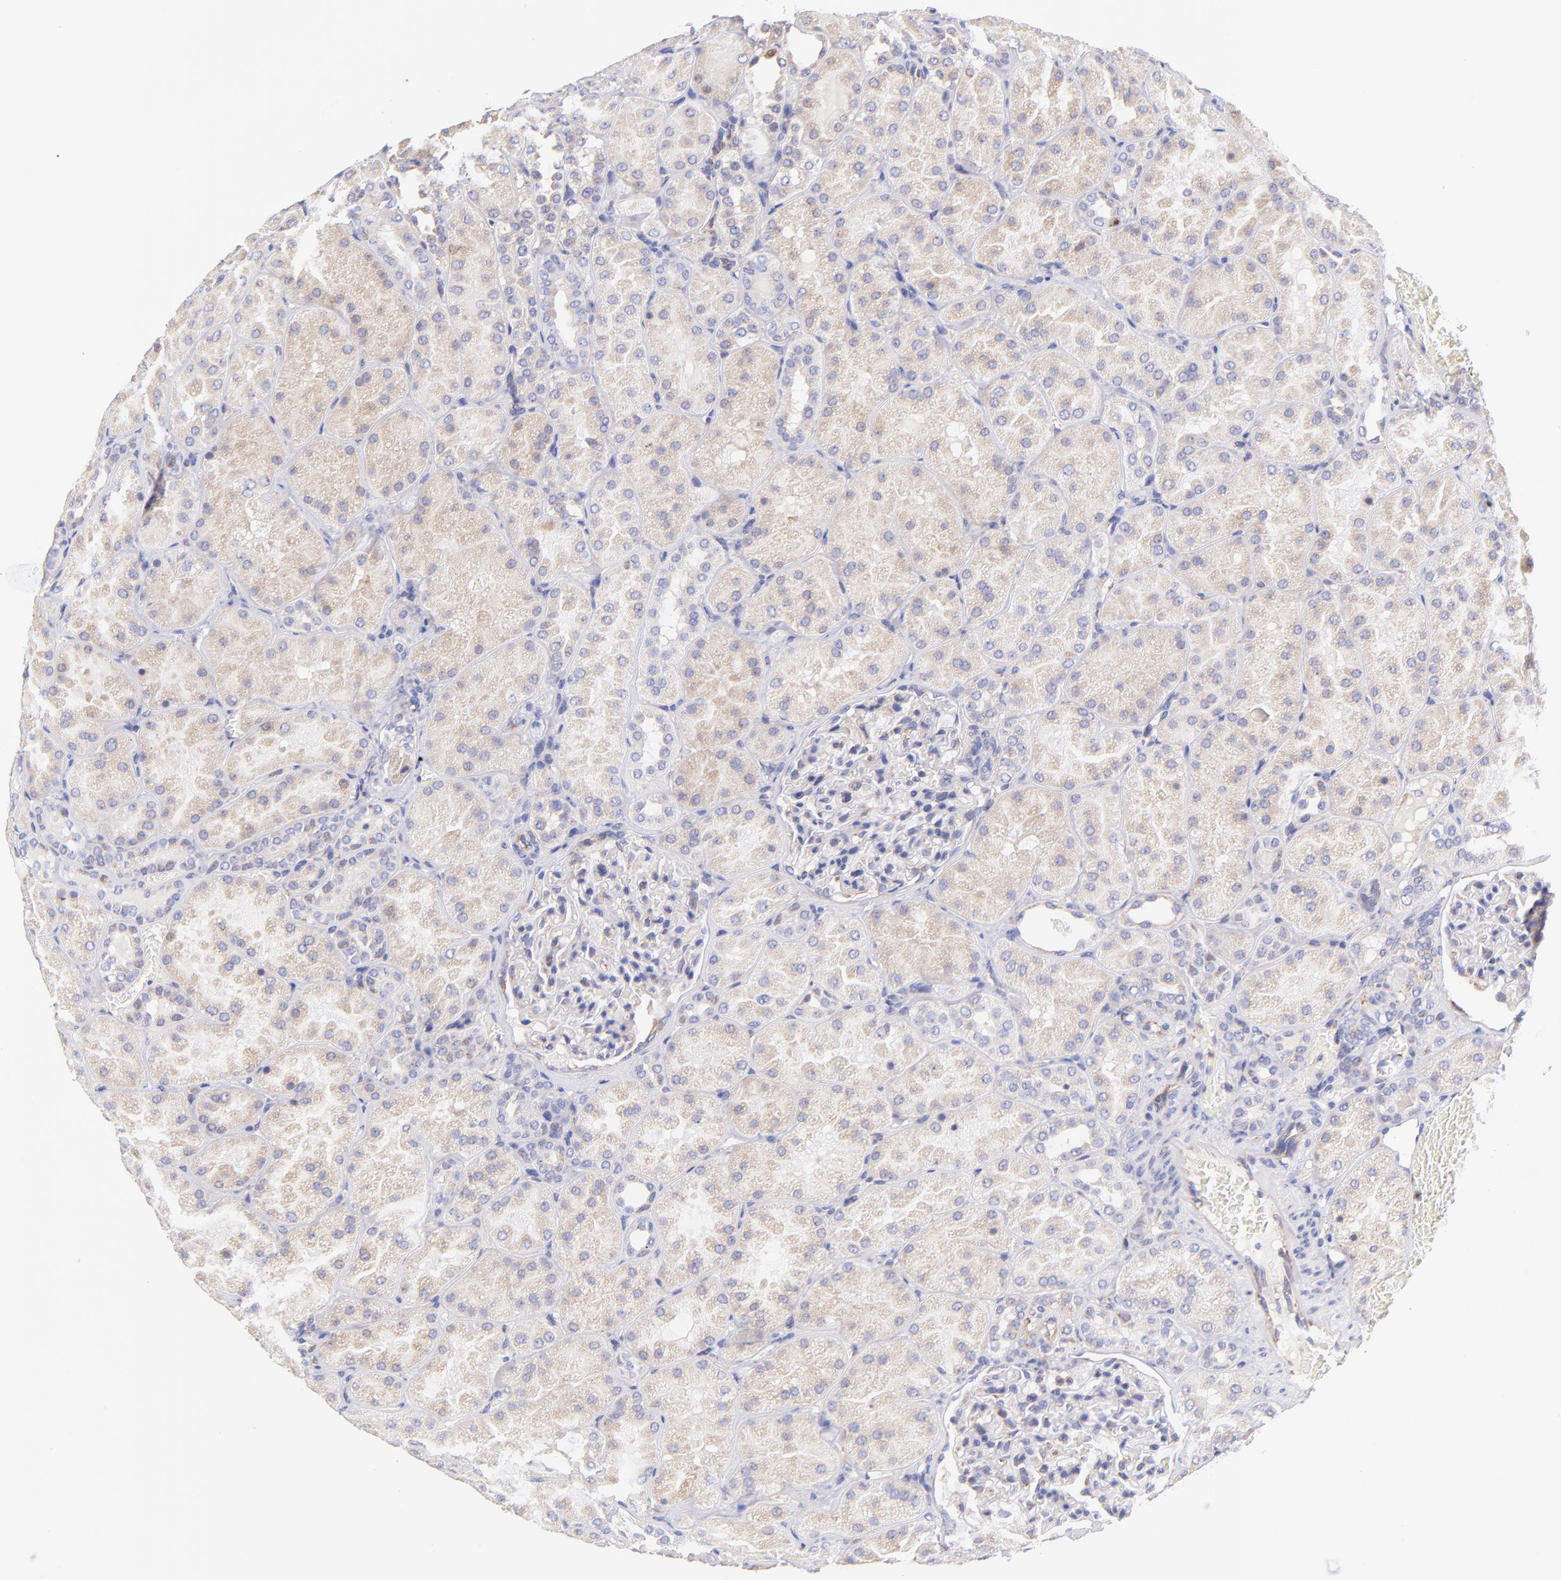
{"staining": {"intensity": "weak", "quantity": "<25%", "location": "cytoplasmic/membranous"}, "tissue": "kidney", "cell_type": "Cells in glomeruli", "image_type": "normal", "snomed": [{"axis": "morphology", "description": "Normal tissue, NOS"}, {"axis": "topography", "description": "Kidney"}], "caption": "This is a photomicrograph of immunohistochemistry (IHC) staining of benign kidney, which shows no positivity in cells in glomeruli. The staining is performed using DAB (3,3'-diaminobenzidine) brown chromogen with nuclei counter-stained in using hematoxylin.", "gene": "PREX1", "patient": {"sex": "male", "age": 28}}